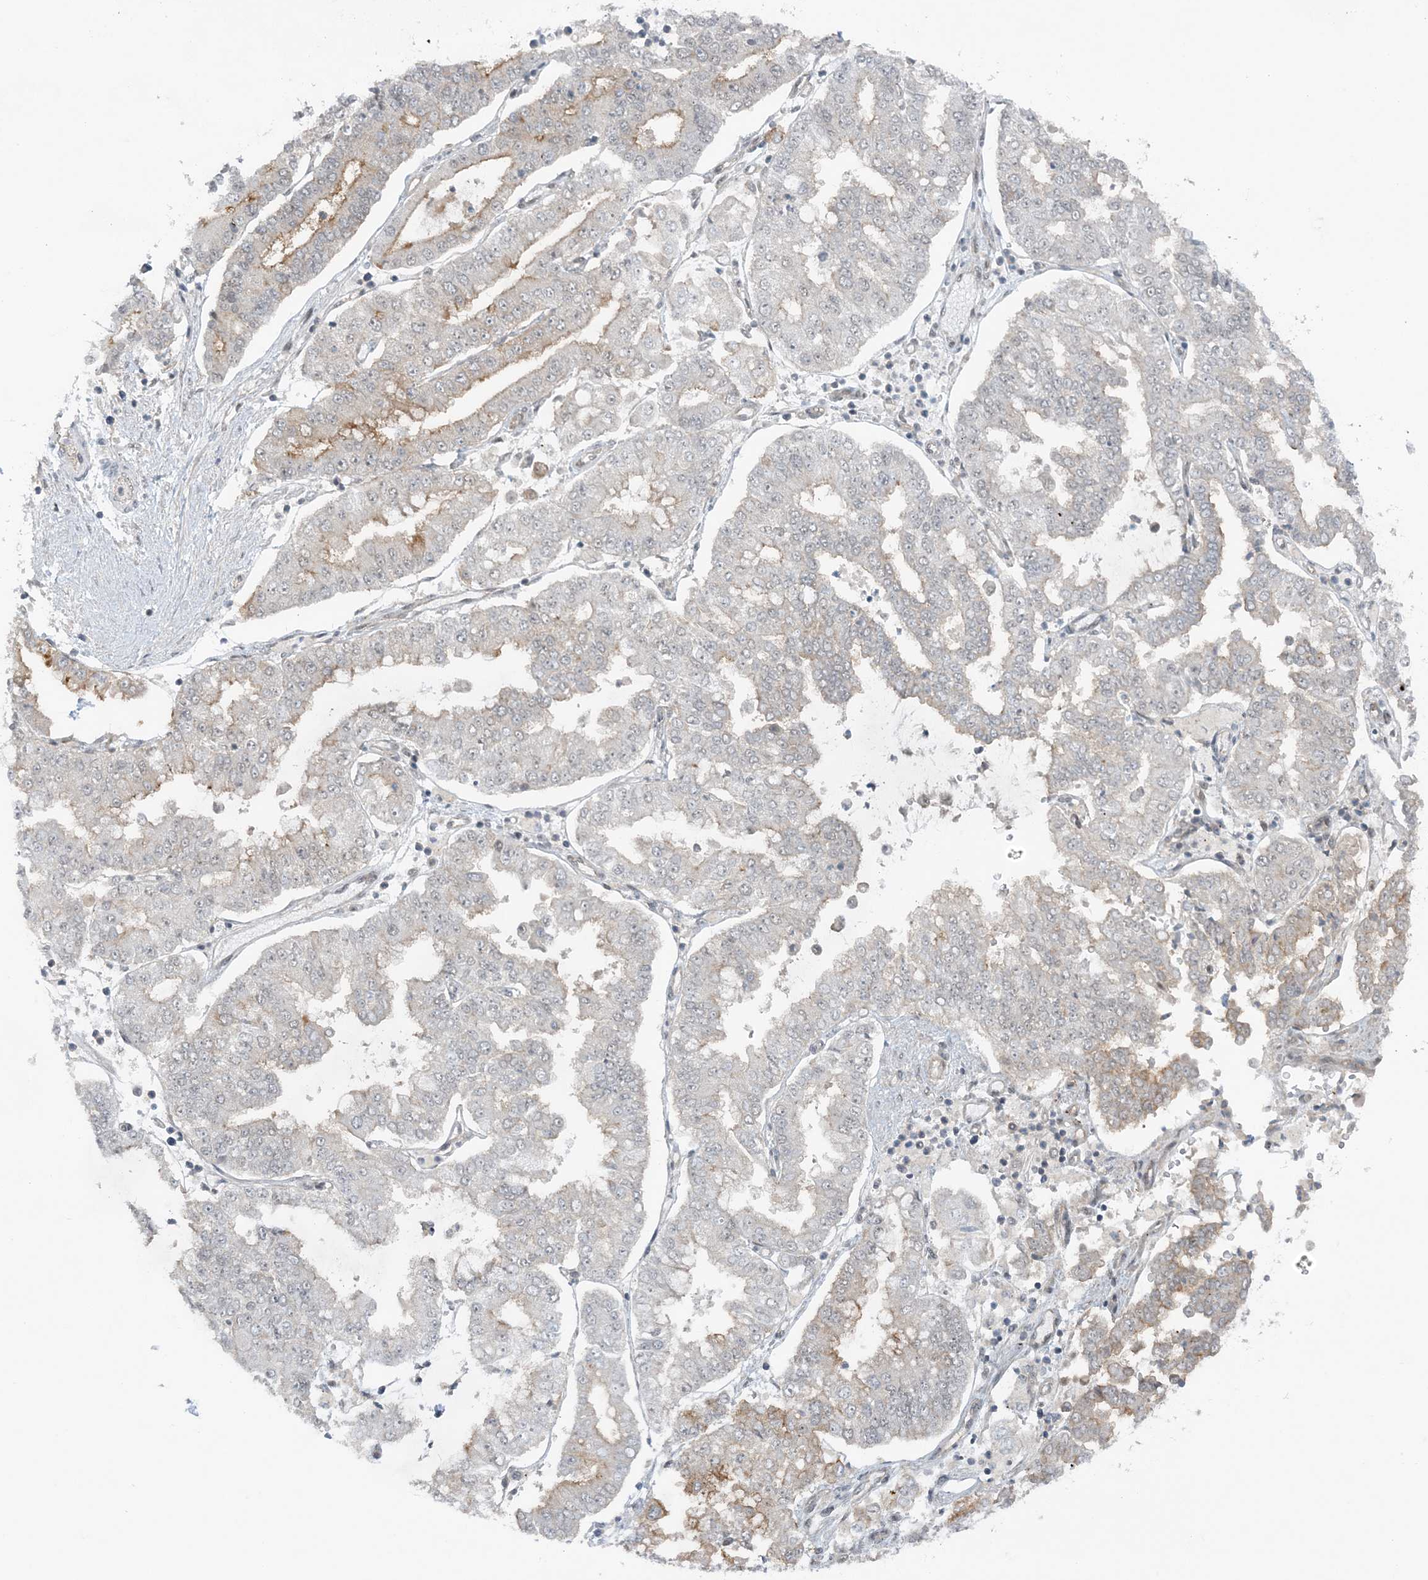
{"staining": {"intensity": "moderate", "quantity": "<25%", "location": "cytoplasmic/membranous"}, "tissue": "stomach cancer", "cell_type": "Tumor cells", "image_type": "cancer", "snomed": [{"axis": "morphology", "description": "Adenocarcinoma, NOS"}, {"axis": "topography", "description": "Stomach"}], "caption": "Human stomach adenocarcinoma stained with a protein marker exhibits moderate staining in tumor cells.", "gene": "ATP11A", "patient": {"sex": "male", "age": 76}}